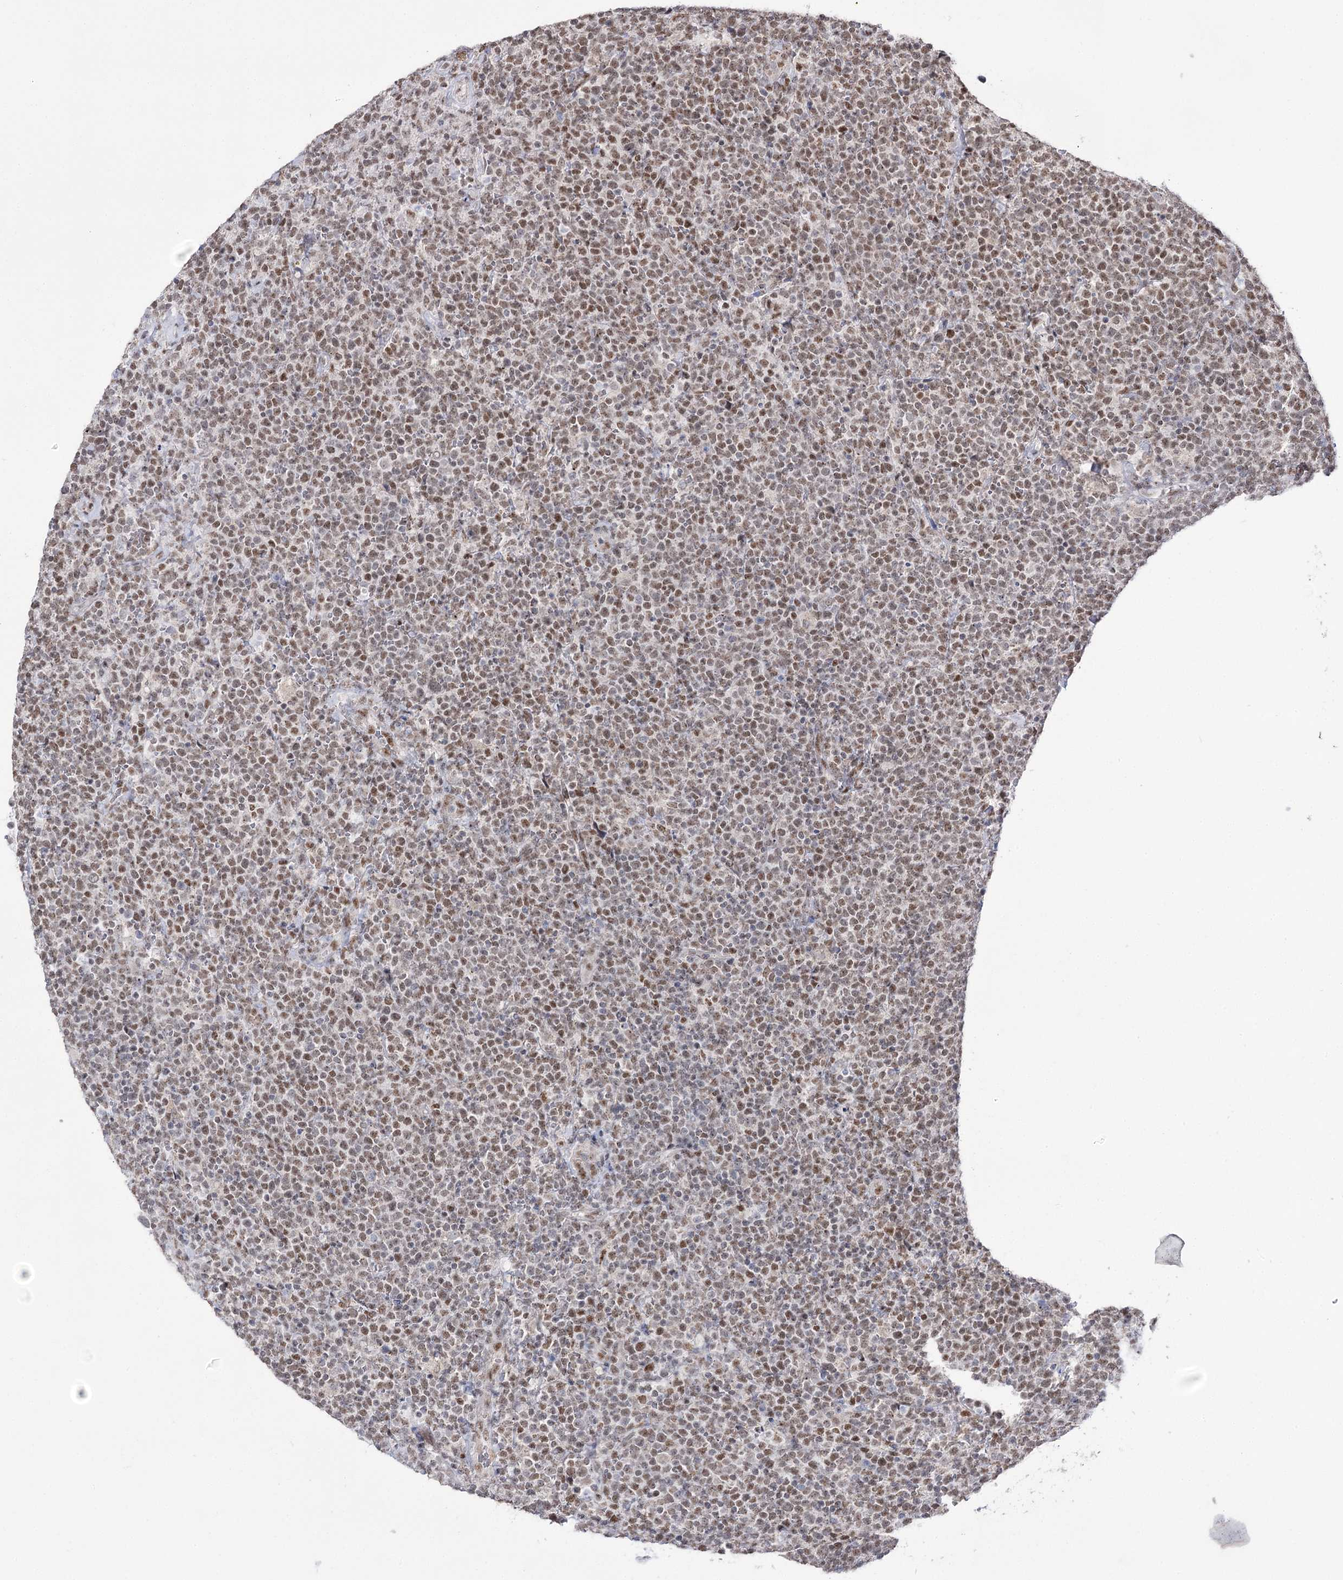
{"staining": {"intensity": "moderate", "quantity": ">75%", "location": "nuclear"}, "tissue": "lymphoma", "cell_type": "Tumor cells", "image_type": "cancer", "snomed": [{"axis": "morphology", "description": "Malignant lymphoma, non-Hodgkin's type, High grade"}, {"axis": "topography", "description": "Lymph node"}], "caption": "Human lymphoma stained with a protein marker exhibits moderate staining in tumor cells.", "gene": "VGLL4", "patient": {"sex": "male", "age": 61}}